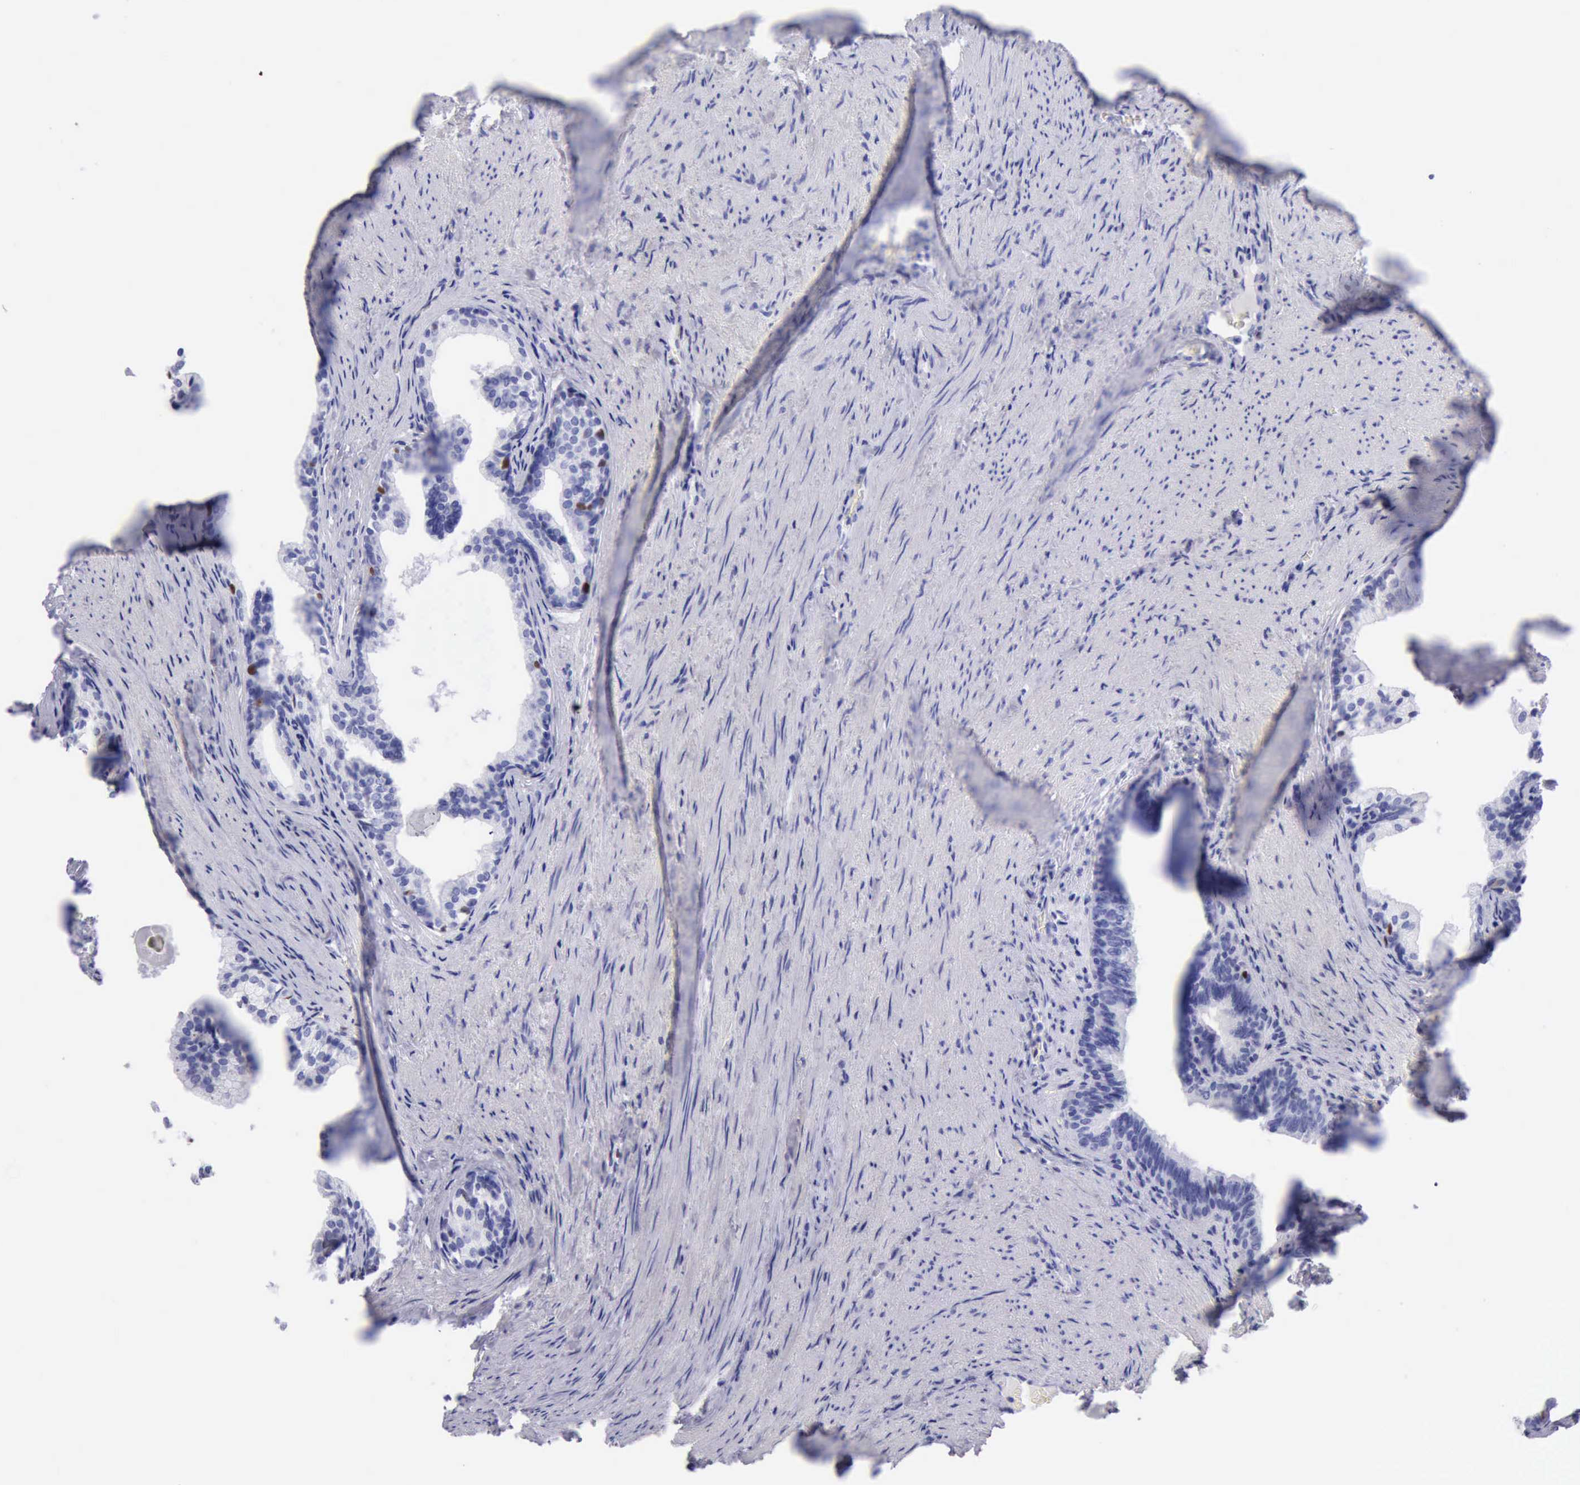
{"staining": {"intensity": "moderate", "quantity": "<25%", "location": "nuclear"}, "tissue": "prostate cancer", "cell_type": "Tumor cells", "image_type": "cancer", "snomed": [{"axis": "morphology", "description": "Adenocarcinoma, Medium grade"}, {"axis": "topography", "description": "Prostate"}], "caption": "Tumor cells show moderate nuclear expression in about <25% of cells in prostate cancer. (DAB = brown stain, brightfield microscopy at high magnification).", "gene": "MCM2", "patient": {"sex": "male", "age": 60}}